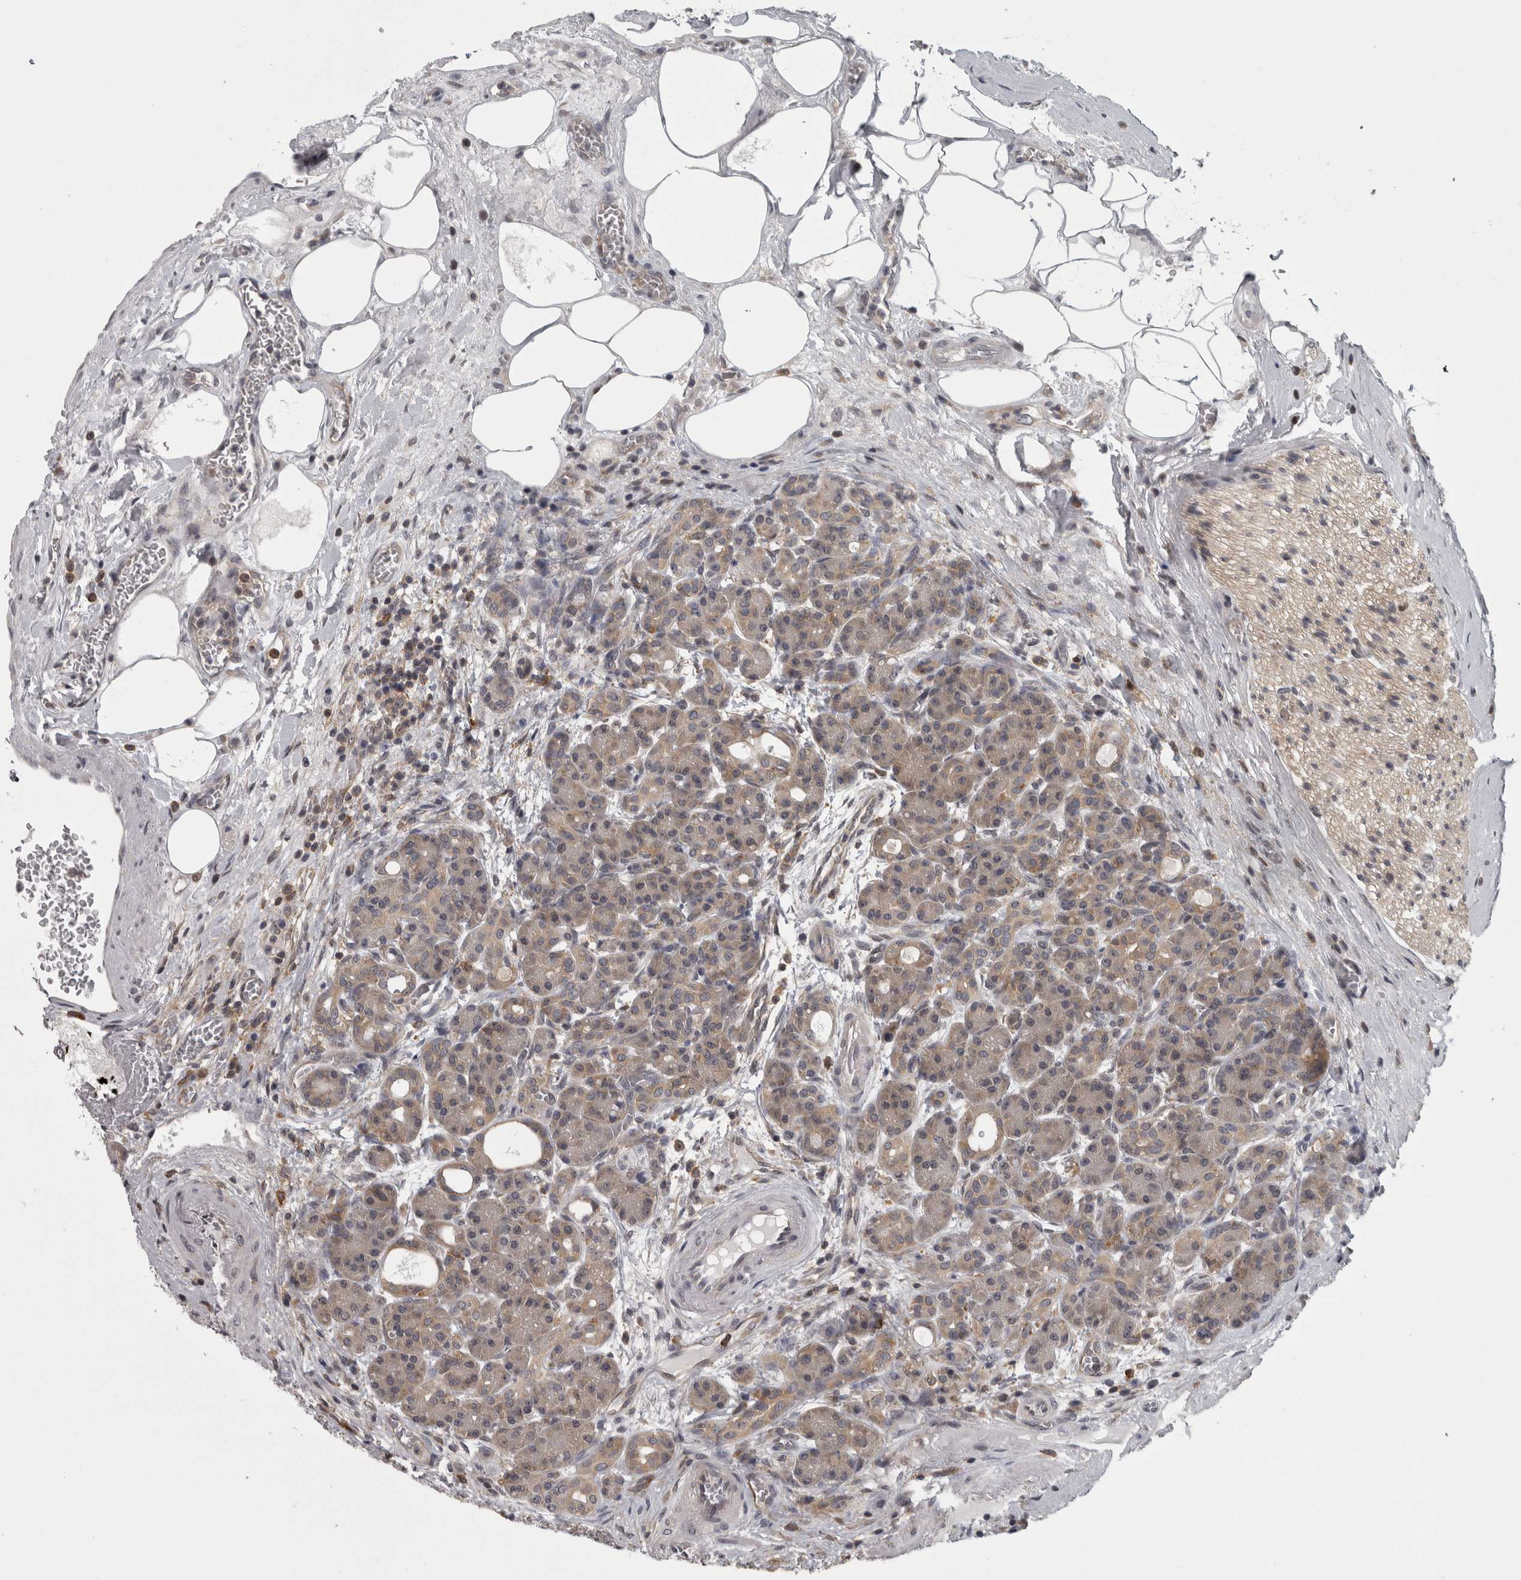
{"staining": {"intensity": "weak", "quantity": ">75%", "location": "cytoplasmic/membranous"}, "tissue": "pancreas", "cell_type": "Exocrine glandular cells", "image_type": "normal", "snomed": [{"axis": "morphology", "description": "Normal tissue, NOS"}, {"axis": "topography", "description": "Pancreas"}], "caption": "Protein expression analysis of benign pancreas exhibits weak cytoplasmic/membranous expression in approximately >75% of exocrine glandular cells.", "gene": "CACYBP", "patient": {"sex": "male", "age": 63}}